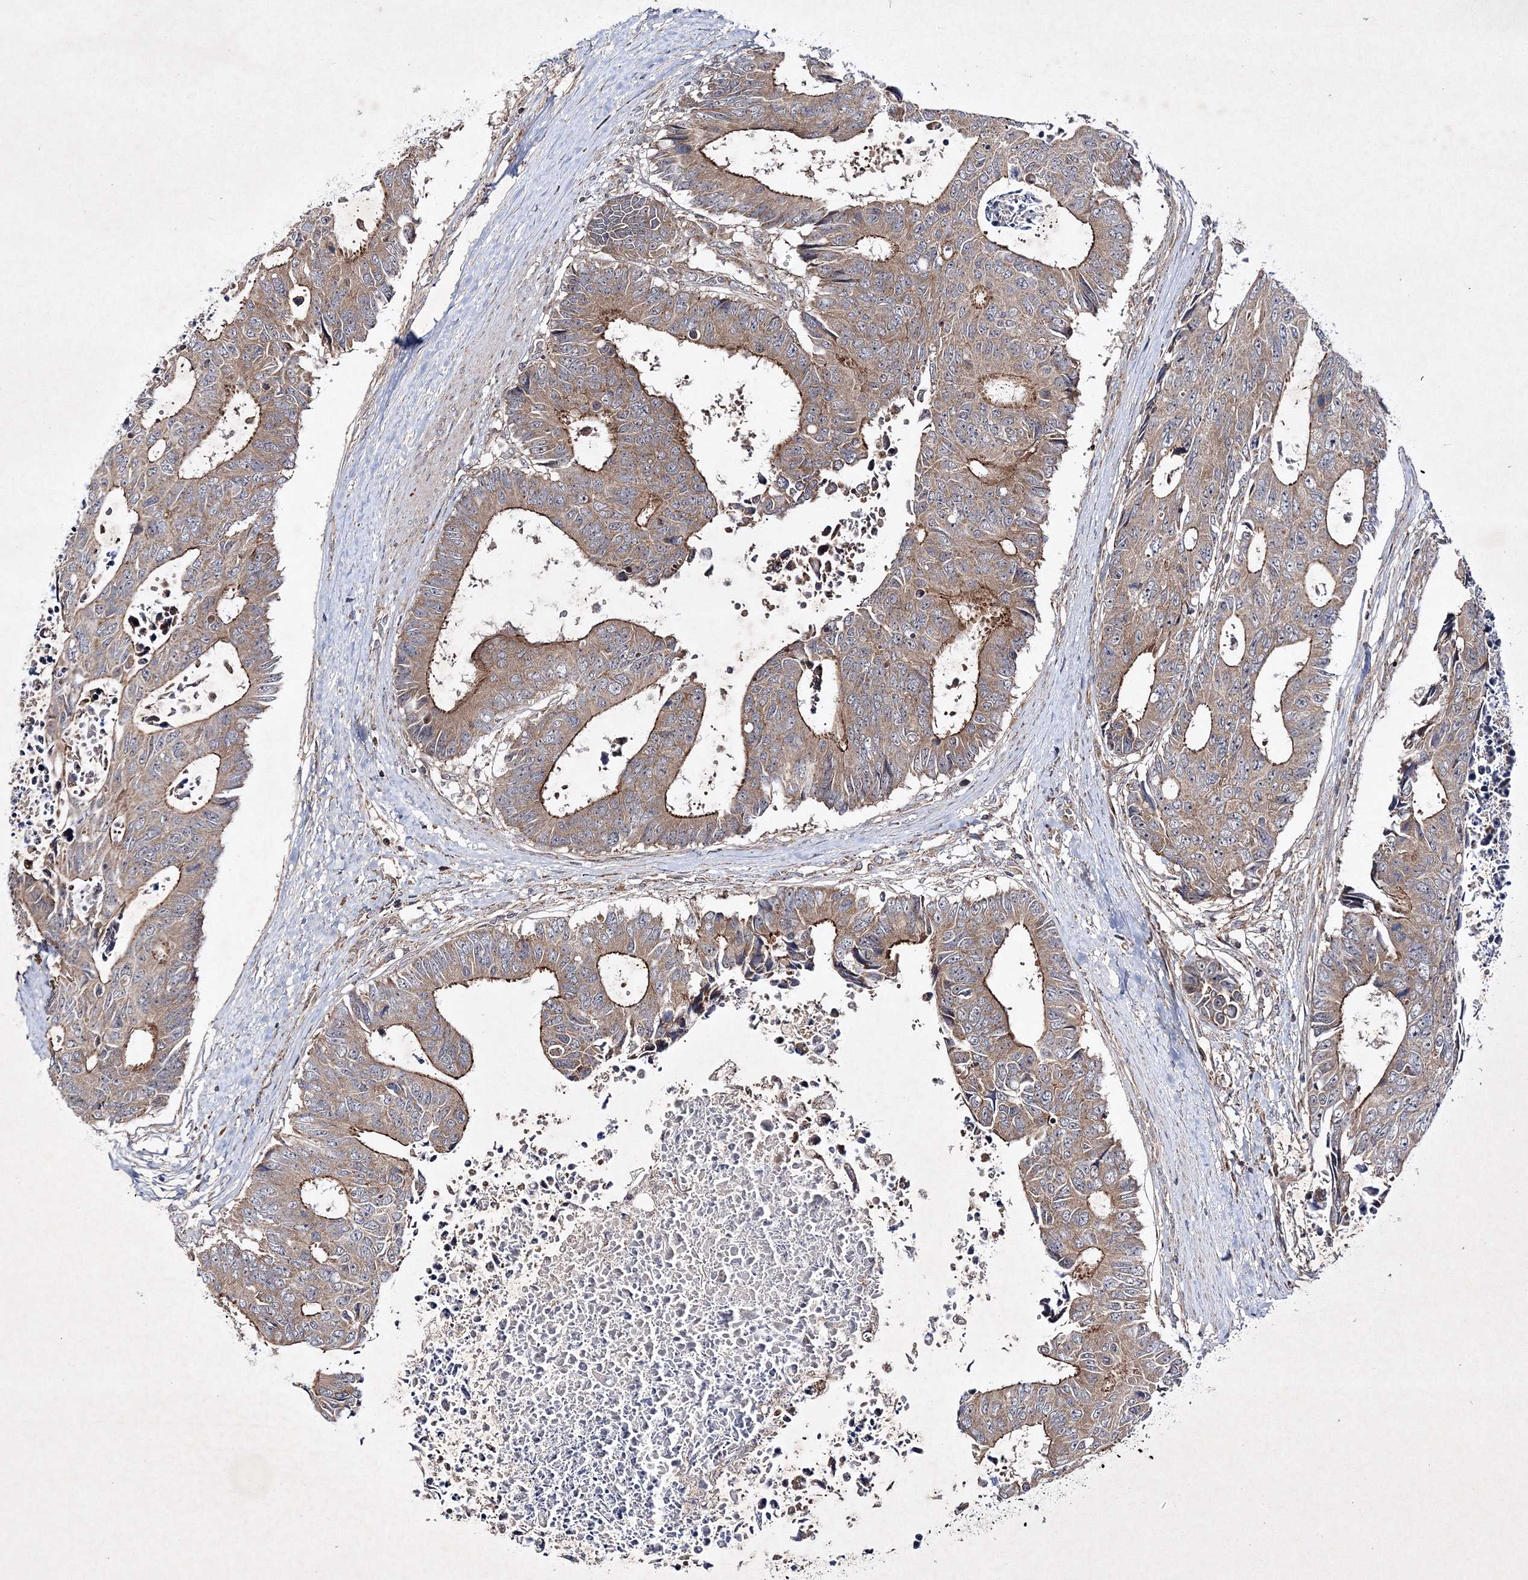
{"staining": {"intensity": "moderate", "quantity": "25%-75%", "location": "cytoplasmic/membranous"}, "tissue": "colorectal cancer", "cell_type": "Tumor cells", "image_type": "cancer", "snomed": [{"axis": "morphology", "description": "Adenocarcinoma, NOS"}, {"axis": "topography", "description": "Rectum"}], "caption": "The image reveals a brown stain indicating the presence of a protein in the cytoplasmic/membranous of tumor cells in colorectal cancer (adenocarcinoma).", "gene": "SCRN3", "patient": {"sex": "male", "age": 84}}